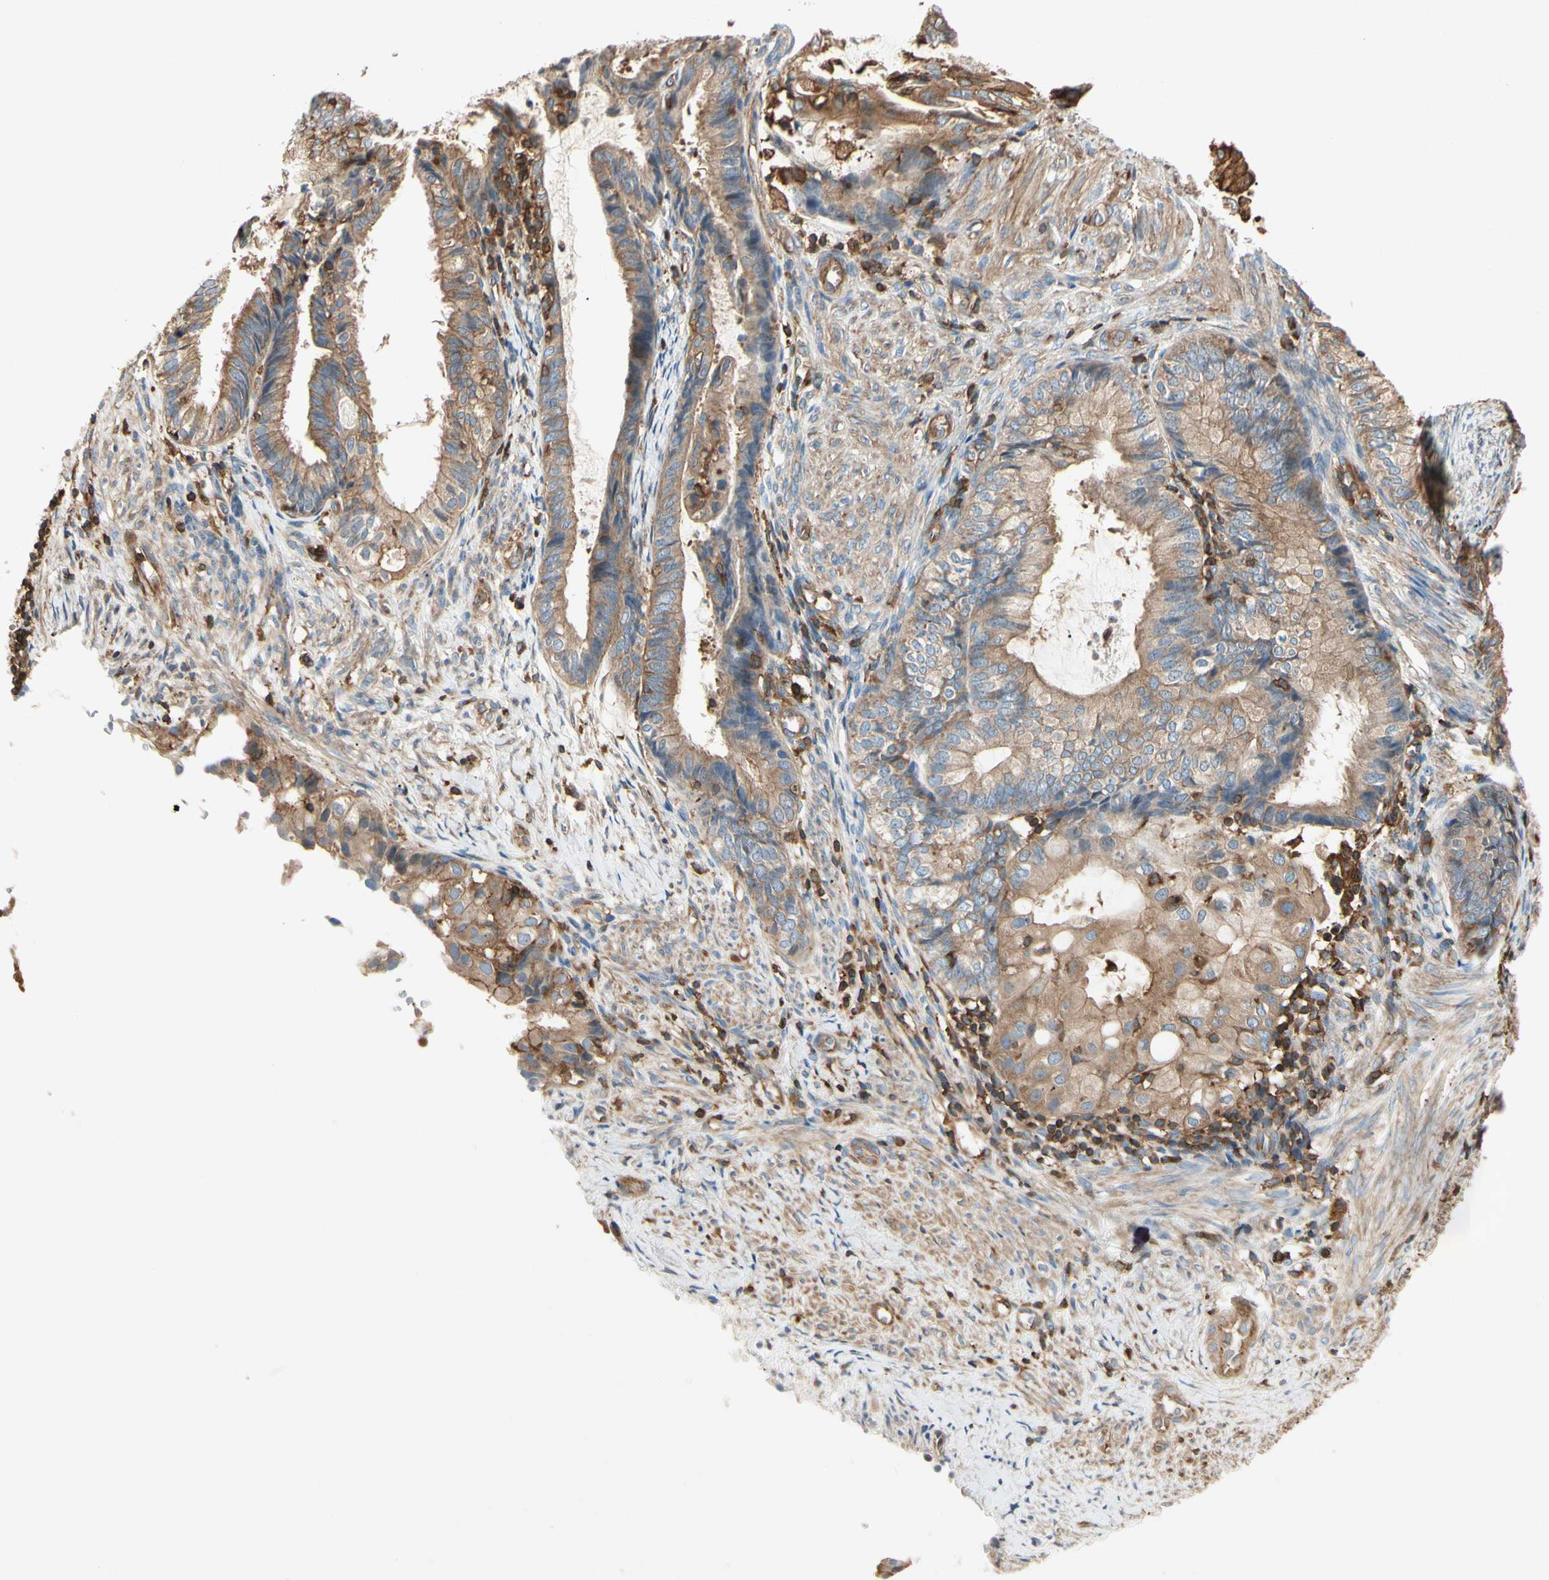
{"staining": {"intensity": "moderate", "quantity": ">75%", "location": "cytoplasmic/membranous"}, "tissue": "endometrial cancer", "cell_type": "Tumor cells", "image_type": "cancer", "snomed": [{"axis": "morphology", "description": "Adenocarcinoma, NOS"}, {"axis": "topography", "description": "Endometrium"}], "caption": "This image displays immunohistochemistry (IHC) staining of adenocarcinoma (endometrial), with medium moderate cytoplasmic/membranous staining in about >75% of tumor cells.", "gene": "ARPC2", "patient": {"sex": "female", "age": 86}}